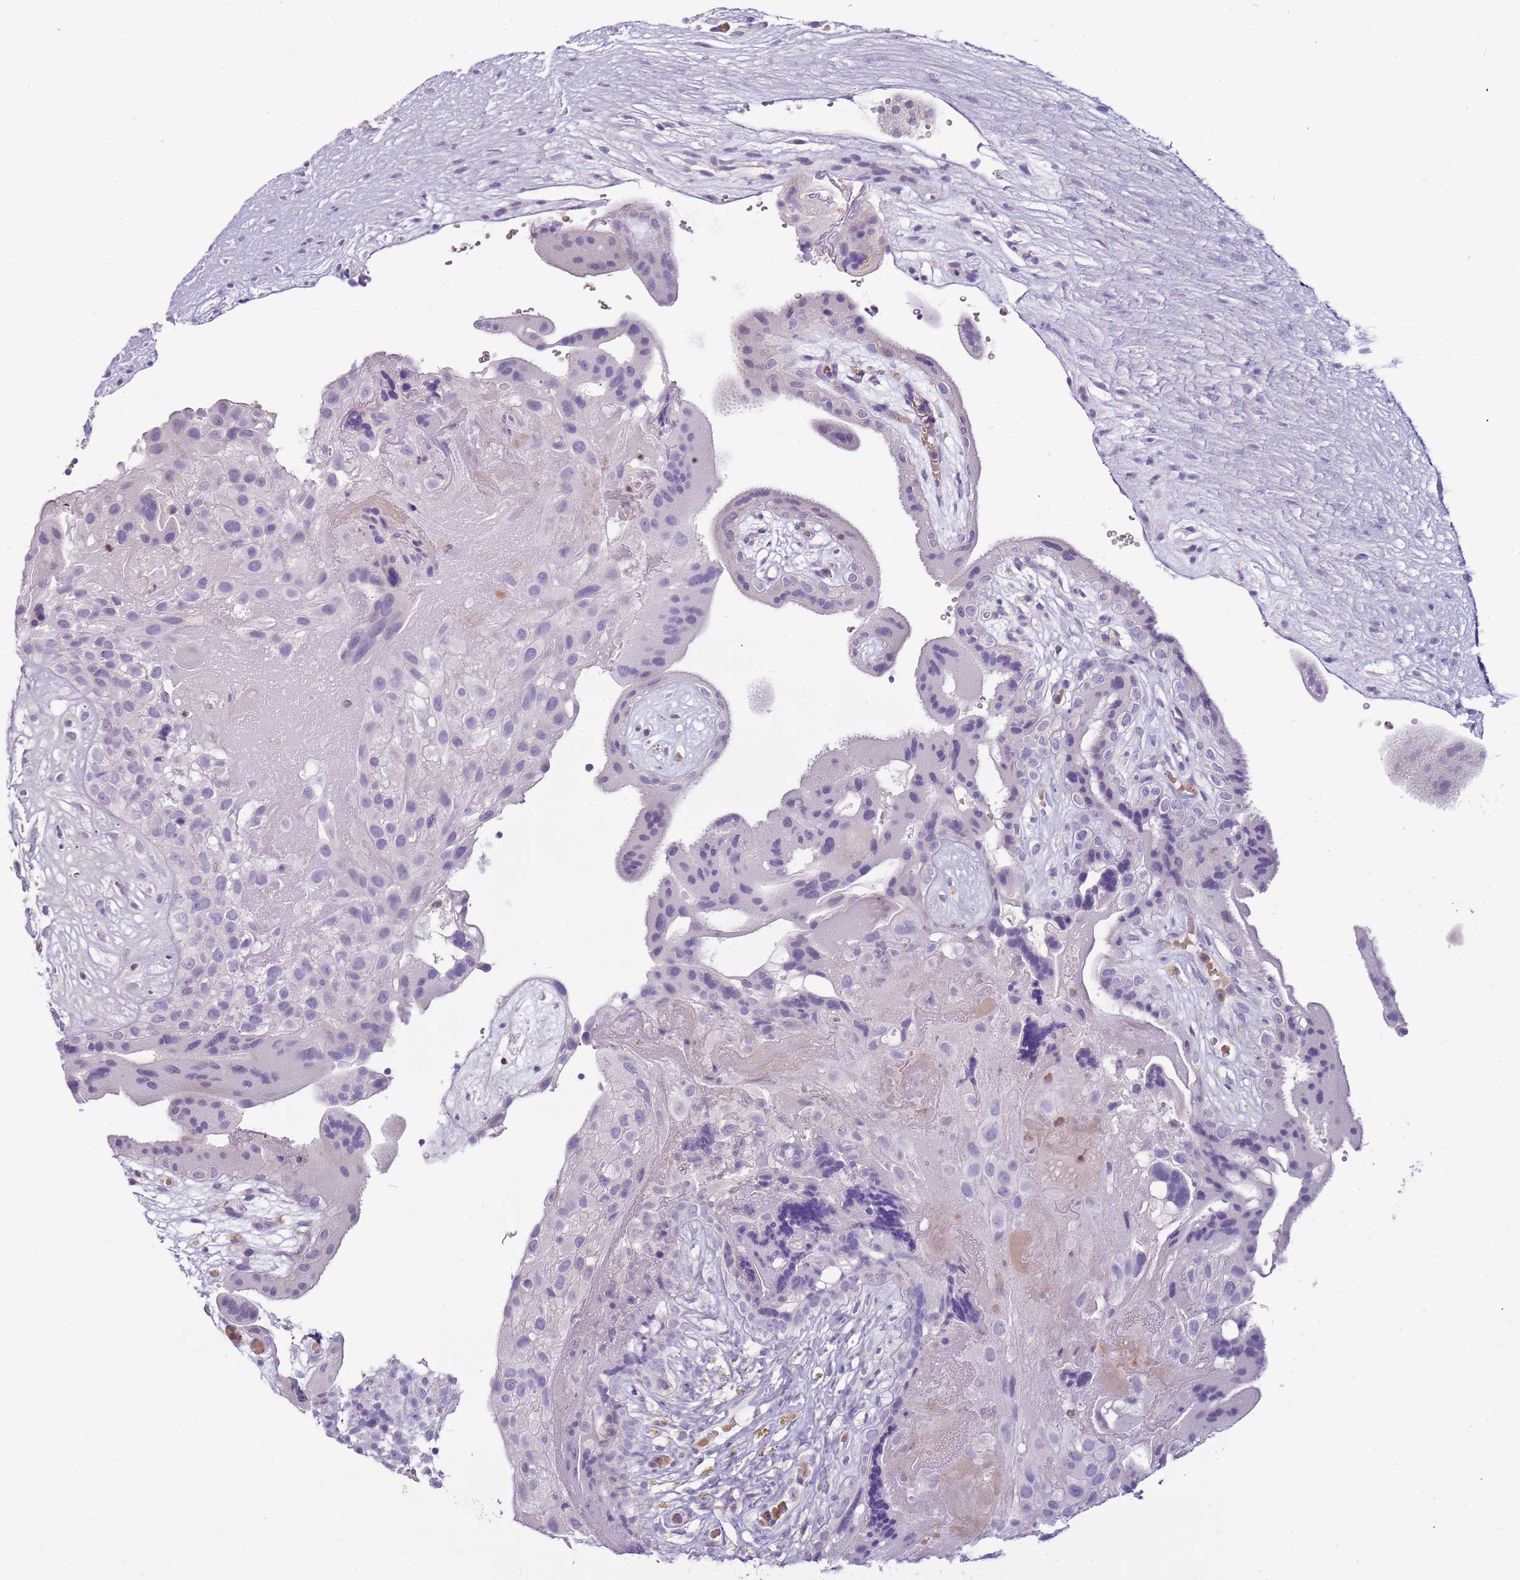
{"staining": {"intensity": "negative", "quantity": "none", "location": "none"}, "tissue": "placenta", "cell_type": "Trophoblastic cells", "image_type": "normal", "snomed": [{"axis": "morphology", "description": "Normal tissue, NOS"}, {"axis": "topography", "description": "Placenta"}], "caption": "Immunohistochemistry (IHC) histopathology image of normal placenta: placenta stained with DAB (3,3'-diaminobenzidine) displays no significant protein expression in trophoblastic cells.", "gene": "ARHGAP5", "patient": {"sex": "female", "age": 18}}